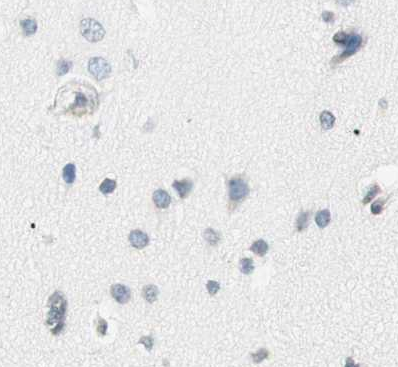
{"staining": {"intensity": "negative", "quantity": "none", "location": "none"}, "tissue": "cerebral cortex", "cell_type": "Endothelial cells", "image_type": "normal", "snomed": [{"axis": "morphology", "description": "Normal tissue, NOS"}, {"axis": "topography", "description": "Cerebral cortex"}], "caption": "IHC micrograph of normal cerebral cortex: human cerebral cortex stained with DAB (3,3'-diaminobenzidine) demonstrates no significant protein expression in endothelial cells.", "gene": "WIPF1", "patient": {"sex": "male", "age": 62}}